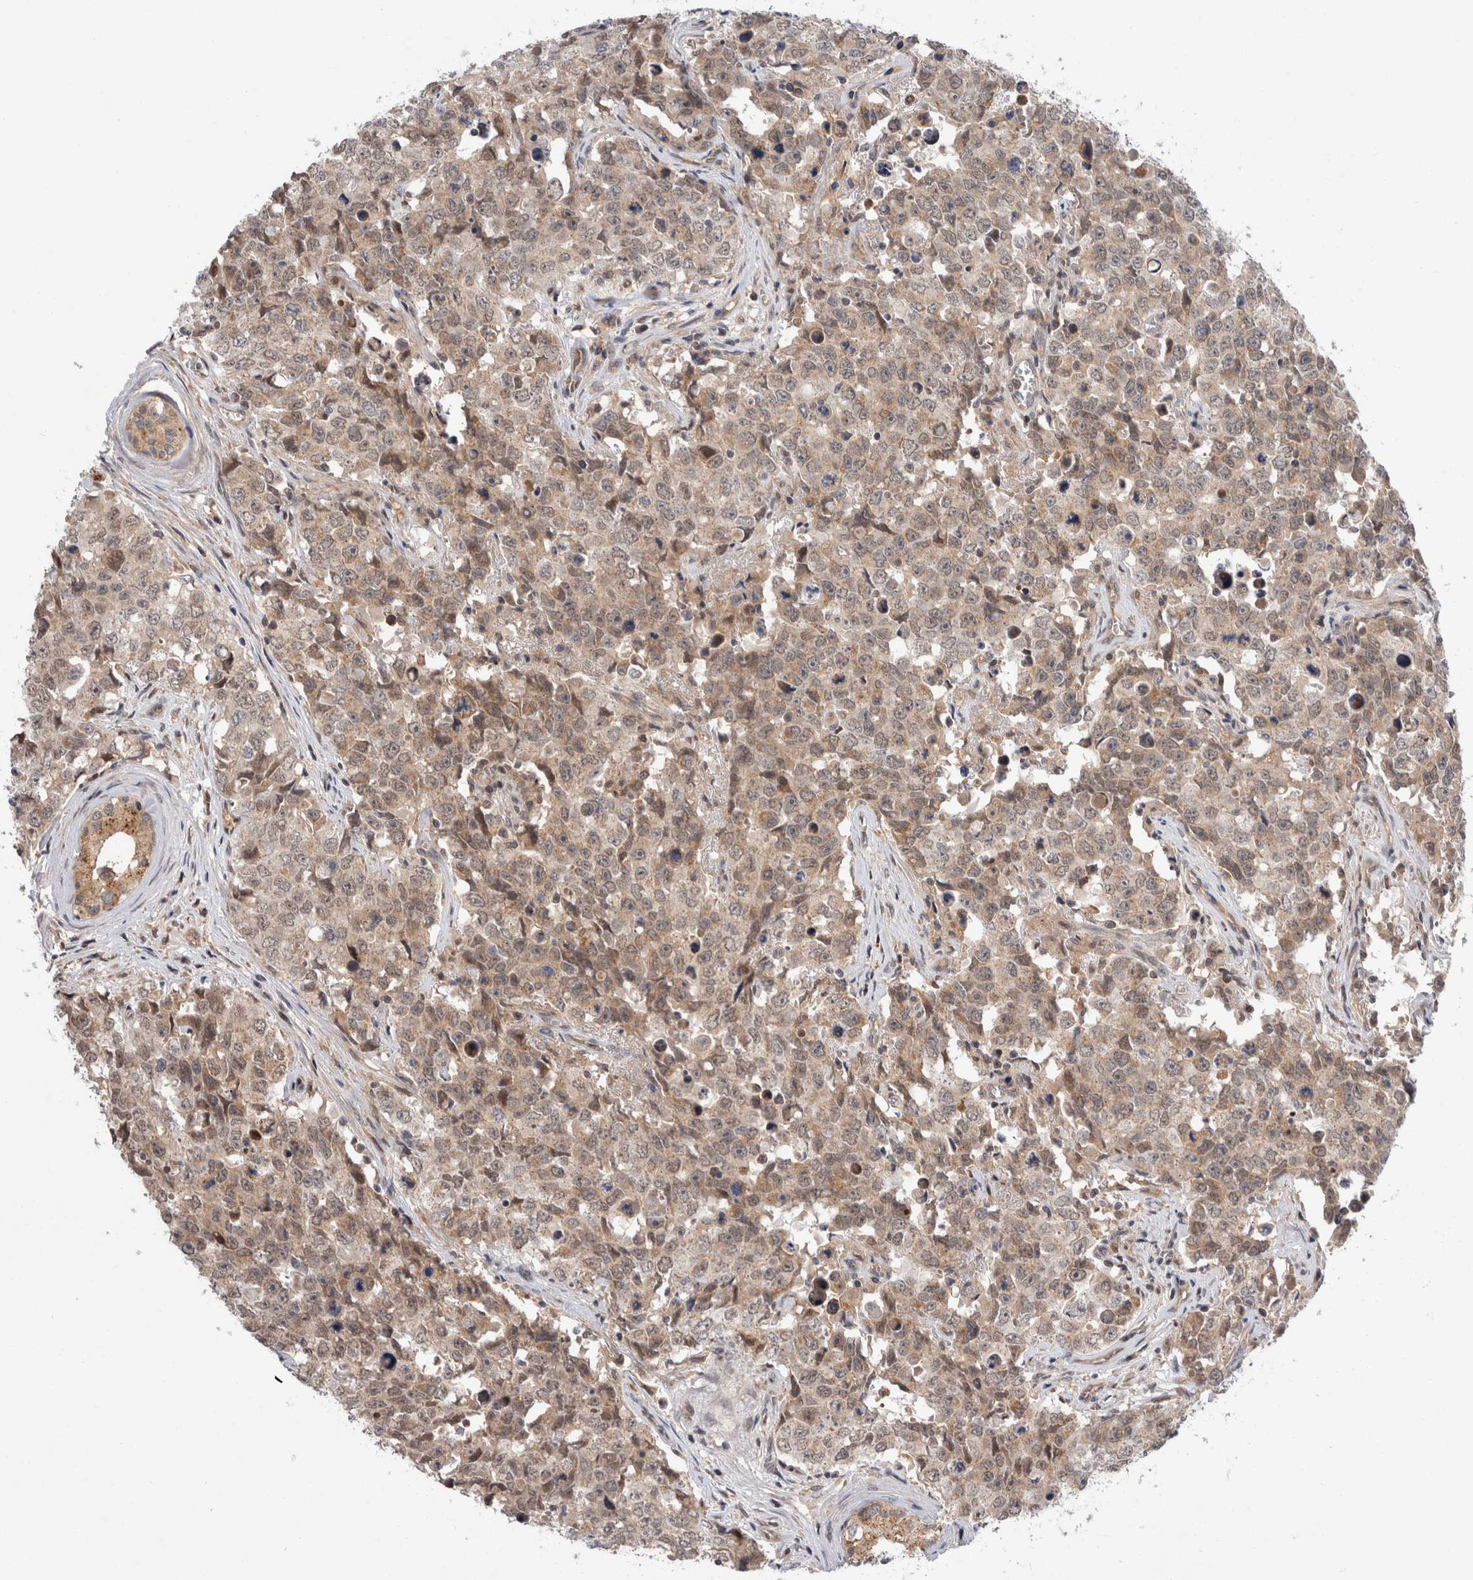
{"staining": {"intensity": "weak", "quantity": ">75%", "location": "cytoplasmic/membranous"}, "tissue": "testis cancer", "cell_type": "Tumor cells", "image_type": "cancer", "snomed": [{"axis": "morphology", "description": "Carcinoma, Embryonal, NOS"}, {"axis": "topography", "description": "Testis"}], "caption": "Testis cancer (embryonal carcinoma) tissue reveals weak cytoplasmic/membranous staining in about >75% of tumor cells, visualized by immunohistochemistry.", "gene": "MRPL37", "patient": {"sex": "male", "age": 28}}